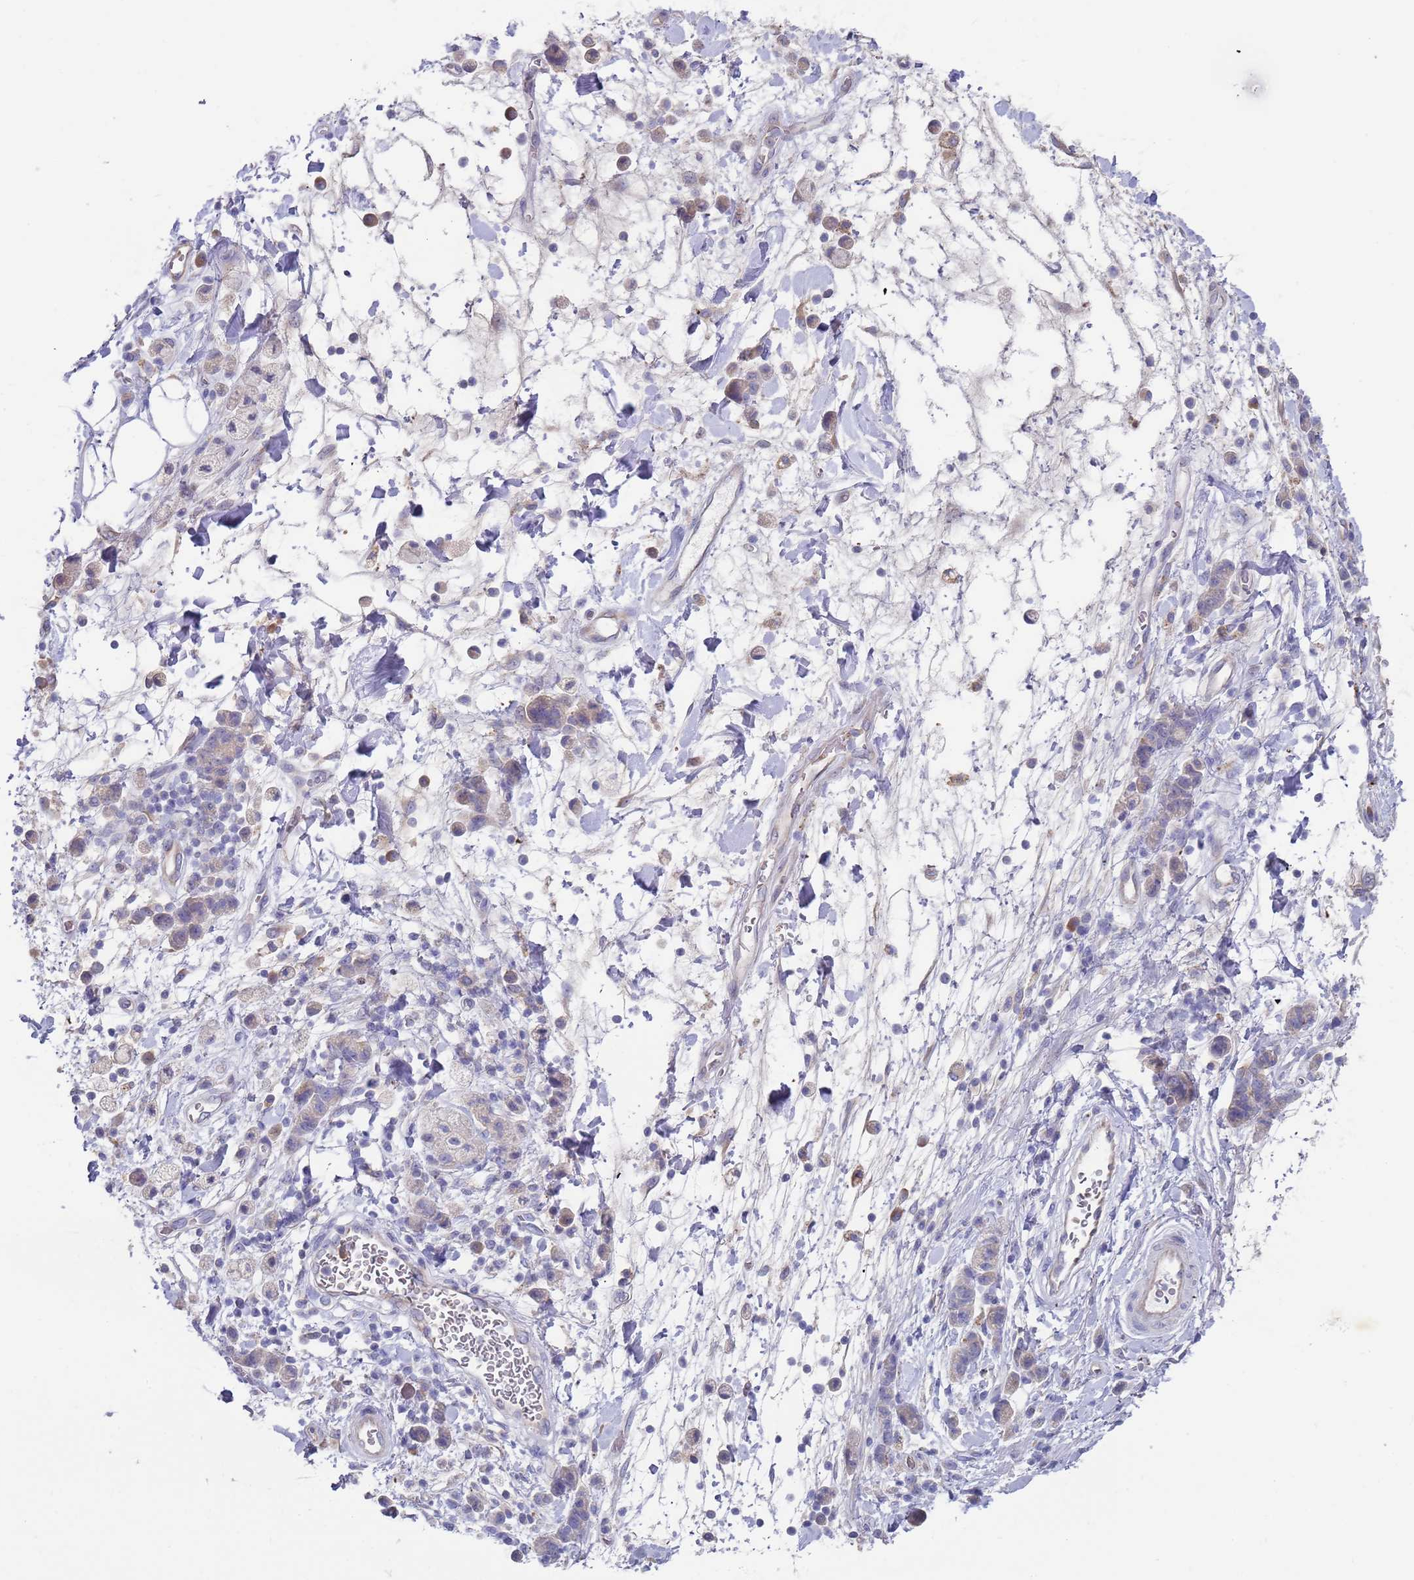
{"staining": {"intensity": "weak", "quantity": "<25%", "location": "cytoplasmic/membranous"}, "tissue": "stomach cancer", "cell_type": "Tumor cells", "image_type": "cancer", "snomed": [{"axis": "morphology", "description": "Adenocarcinoma, NOS"}, {"axis": "topography", "description": "Stomach"}], "caption": "Protein analysis of adenocarcinoma (stomach) shows no significant positivity in tumor cells.", "gene": "MALRD1", "patient": {"sex": "male", "age": 77}}